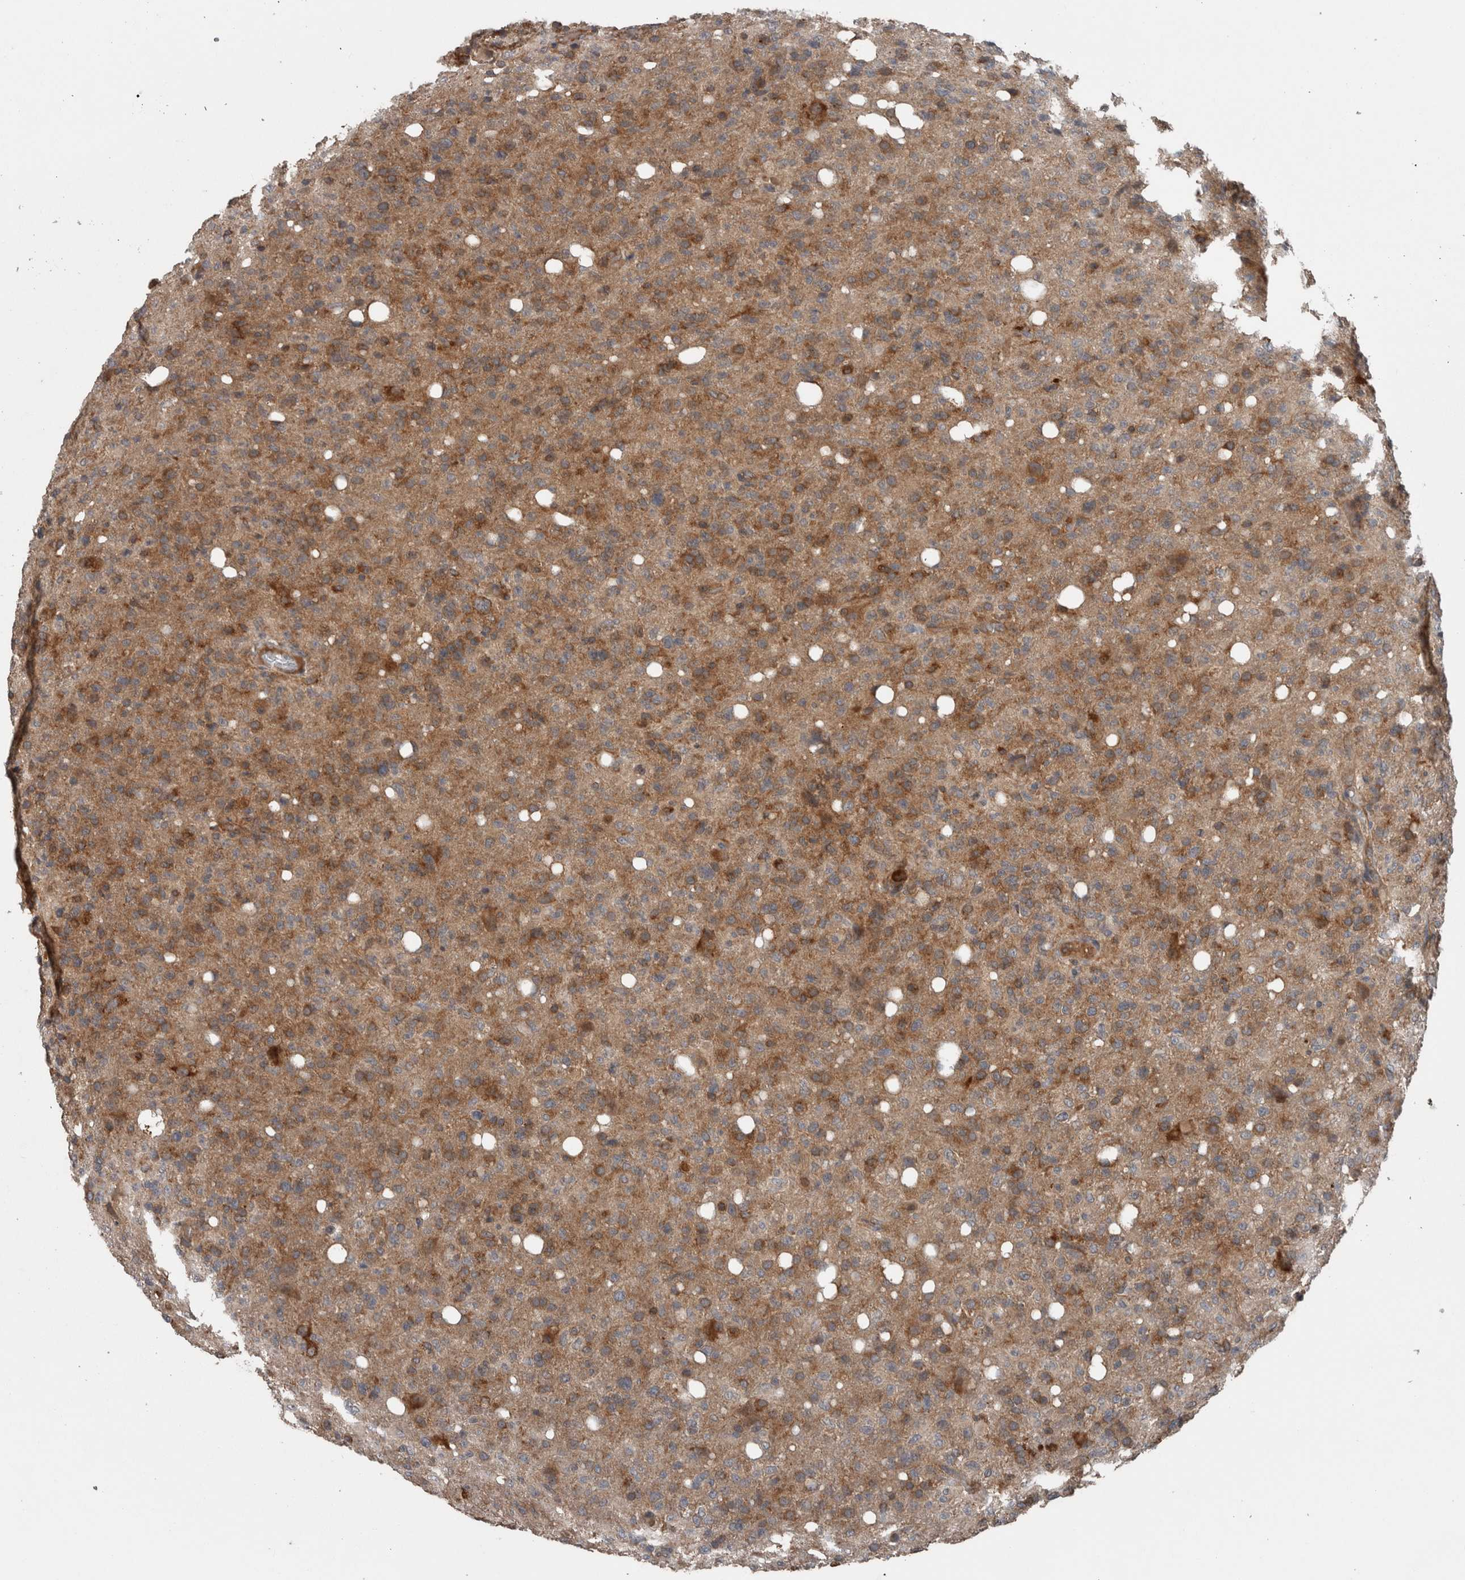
{"staining": {"intensity": "moderate", "quantity": "25%-75%", "location": "cytoplasmic/membranous"}, "tissue": "glioma", "cell_type": "Tumor cells", "image_type": "cancer", "snomed": [{"axis": "morphology", "description": "Glioma, malignant, High grade"}, {"axis": "topography", "description": "Brain"}], "caption": "A brown stain highlights moderate cytoplasmic/membranous positivity of a protein in human malignant high-grade glioma tumor cells. The staining was performed using DAB (3,3'-diaminobenzidine), with brown indicating positive protein expression. Nuclei are stained blue with hematoxylin.", "gene": "RIOK3", "patient": {"sex": "female", "age": 57}}